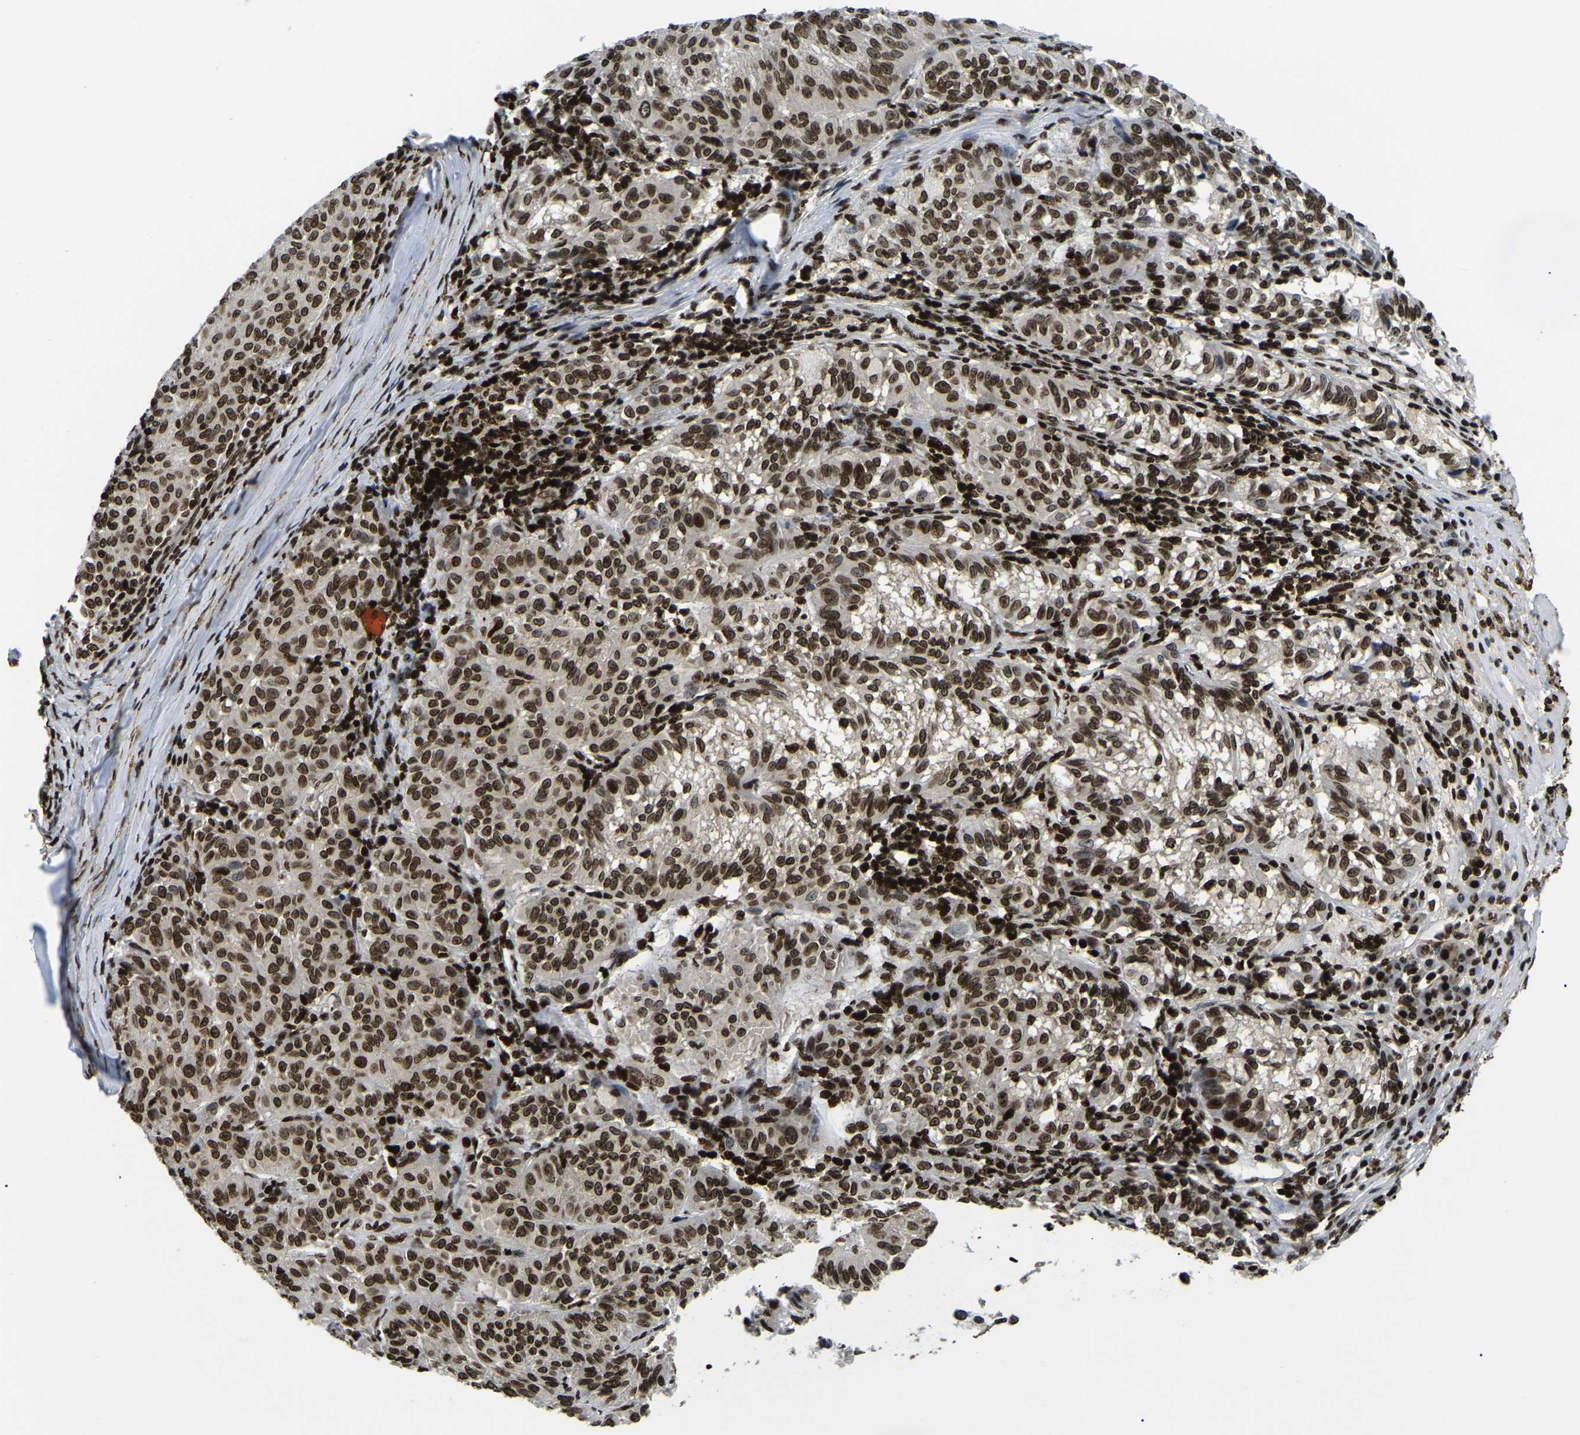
{"staining": {"intensity": "strong", "quantity": ">75%", "location": "nuclear"}, "tissue": "melanoma", "cell_type": "Tumor cells", "image_type": "cancer", "snomed": [{"axis": "morphology", "description": "Malignant melanoma, NOS"}, {"axis": "topography", "description": "Skin"}], "caption": "Immunohistochemical staining of human melanoma displays strong nuclear protein staining in about >75% of tumor cells.", "gene": "LRRC61", "patient": {"sex": "female", "age": 72}}